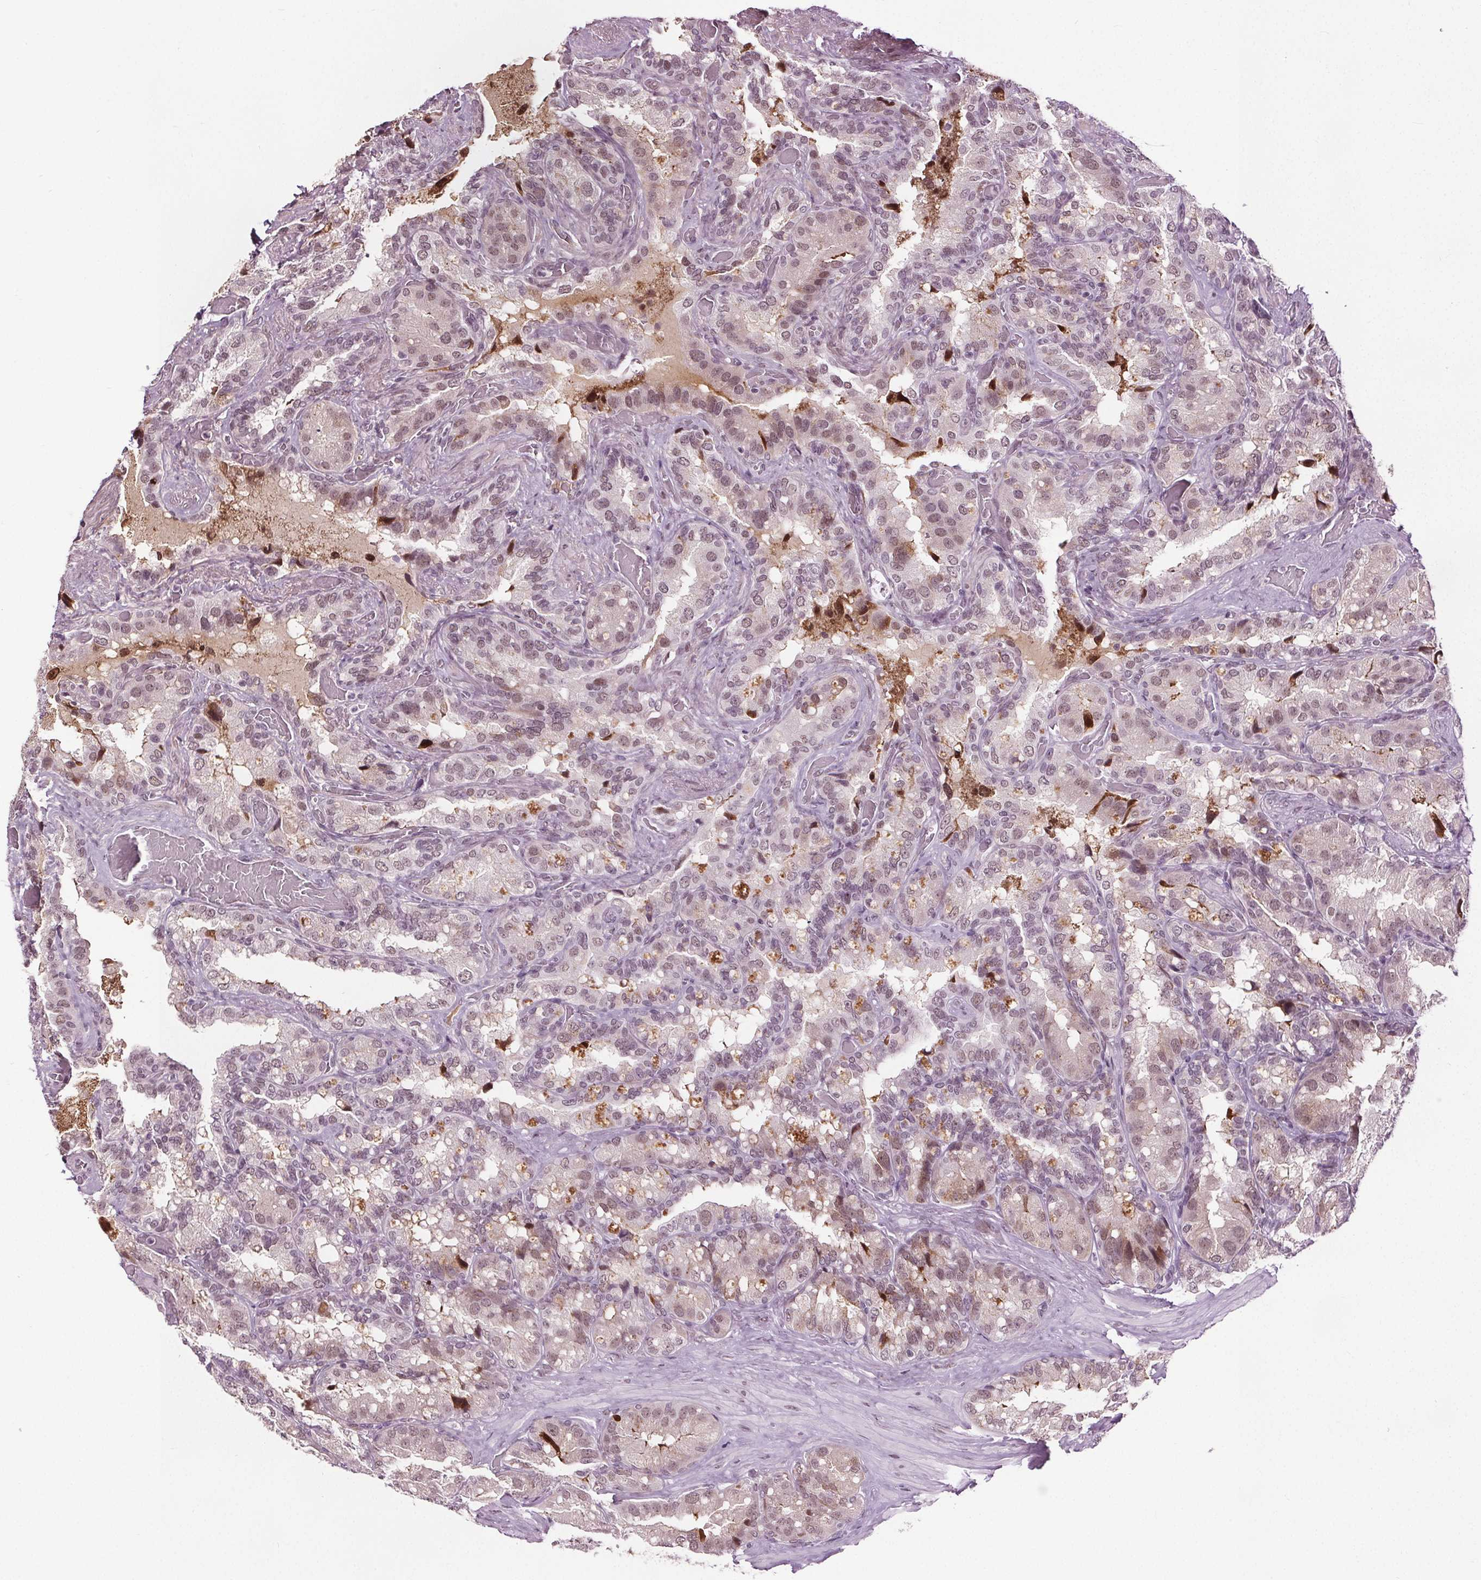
{"staining": {"intensity": "negative", "quantity": "none", "location": "none"}, "tissue": "seminal vesicle", "cell_type": "Glandular cells", "image_type": "normal", "snomed": [{"axis": "morphology", "description": "Normal tissue, NOS"}, {"axis": "topography", "description": "Seminal veicle"}], "caption": "Immunohistochemistry of normal seminal vesicle exhibits no expression in glandular cells.", "gene": "IWS1", "patient": {"sex": "male", "age": 60}}